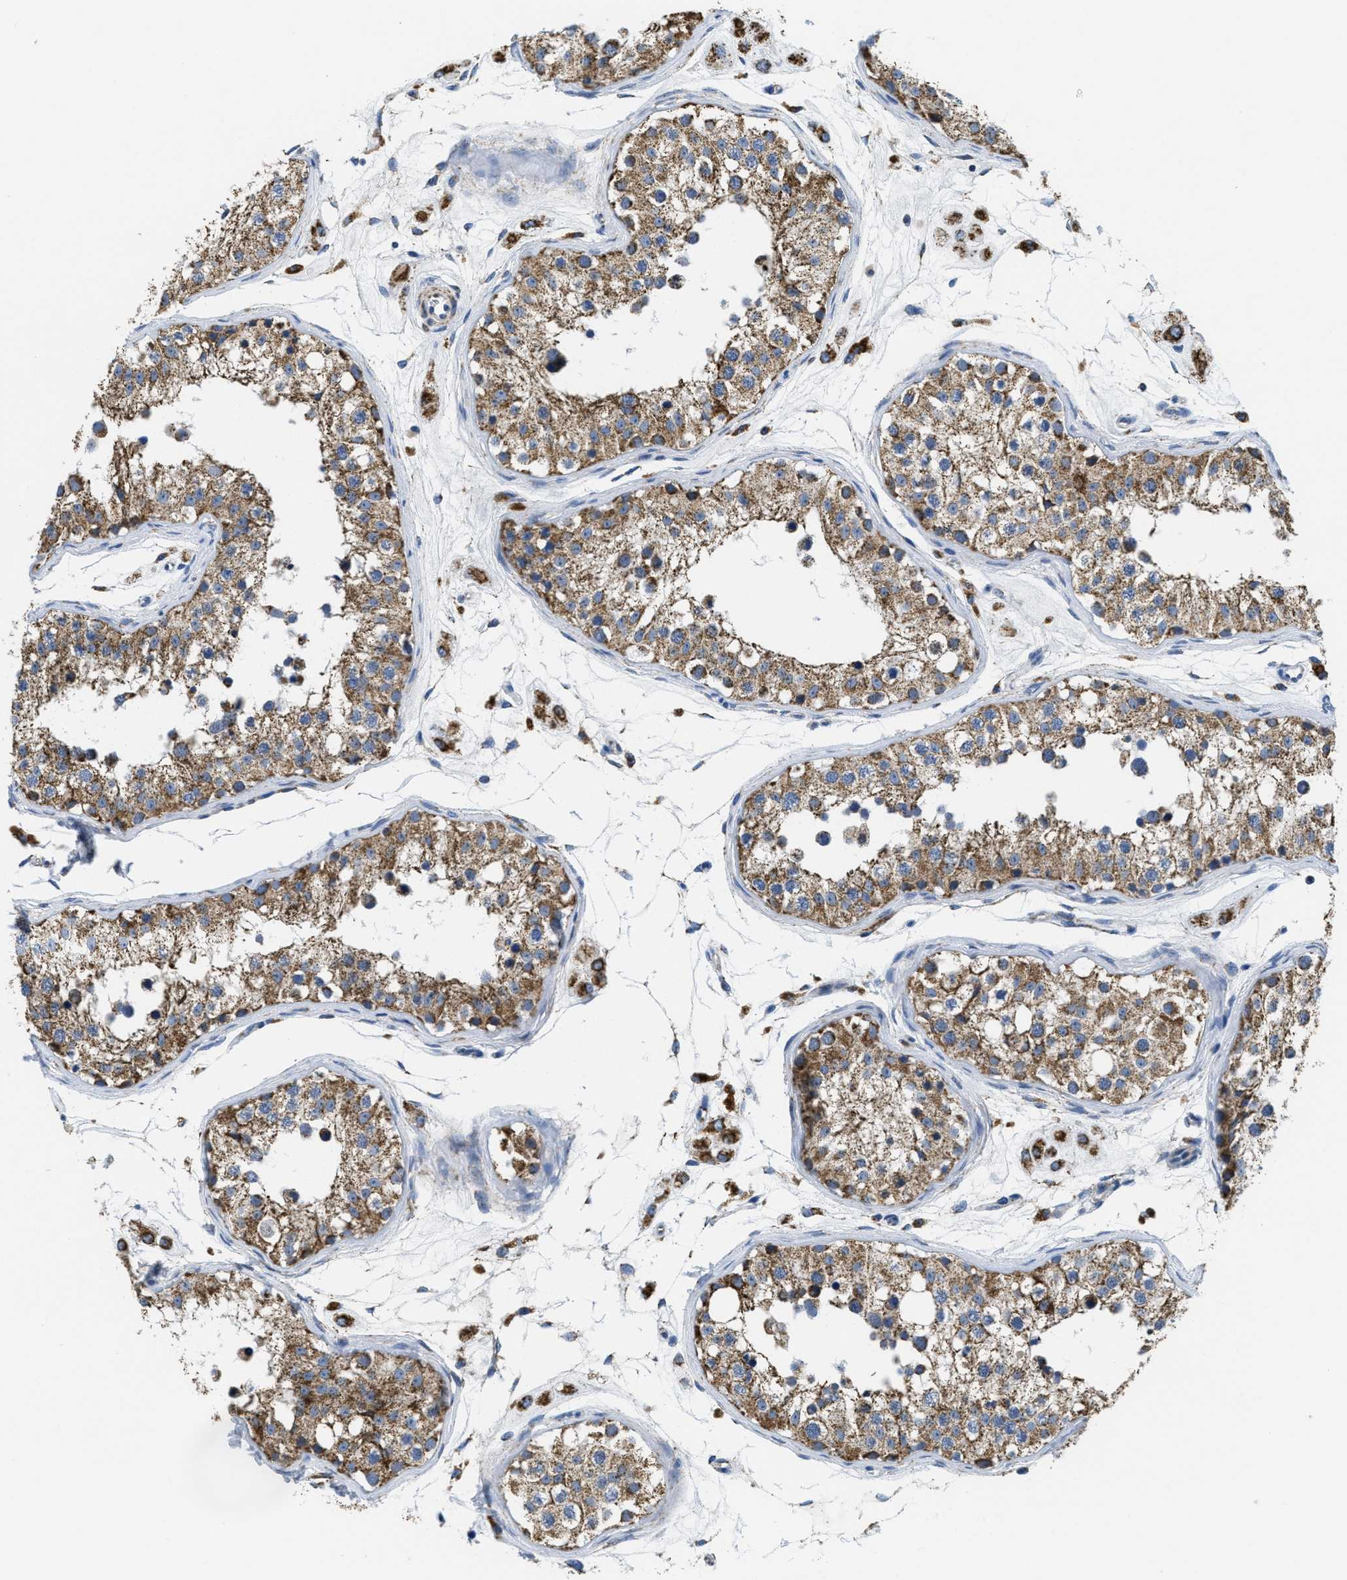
{"staining": {"intensity": "moderate", "quantity": ">75%", "location": "cytoplasmic/membranous"}, "tissue": "testis", "cell_type": "Cells in seminiferous ducts", "image_type": "normal", "snomed": [{"axis": "morphology", "description": "Normal tissue, NOS"}, {"axis": "morphology", "description": "Adenocarcinoma, metastatic, NOS"}, {"axis": "topography", "description": "Testis"}], "caption": "Immunohistochemistry of benign testis demonstrates medium levels of moderate cytoplasmic/membranous staining in about >75% of cells in seminiferous ducts. The staining is performed using DAB brown chromogen to label protein expression. The nuclei are counter-stained blue using hematoxylin.", "gene": "KCNJ5", "patient": {"sex": "male", "age": 26}}